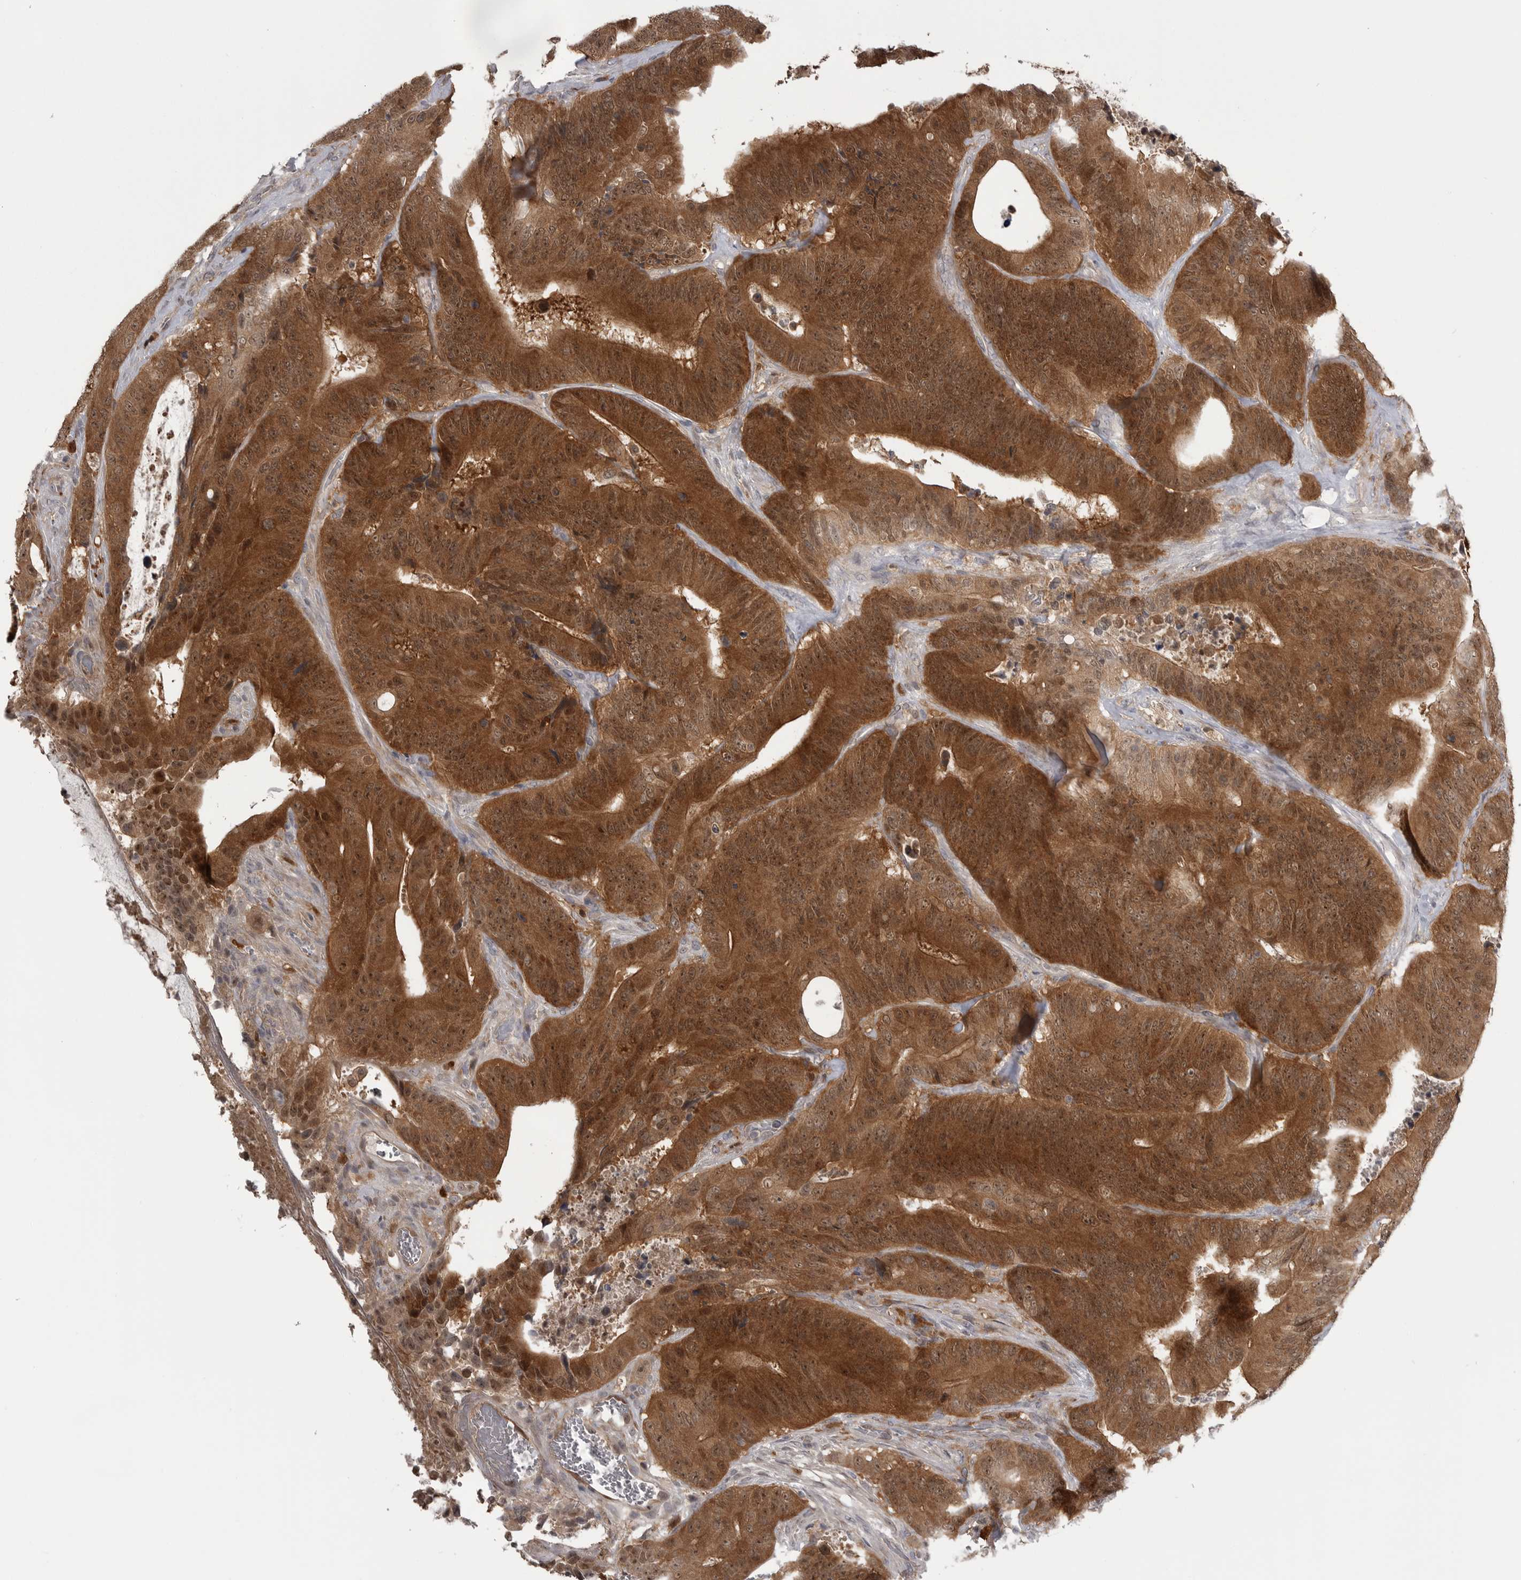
{"staining": {"intensity": "strong", "quantity": ">75%", "location": "cytoplasmic/membranous,nuclear"}, "tissue": "colorectal cancer", "cell_type": "Tumor cells", "image_type": "cancer", "snomed": [{"axis": "morphology", "description": "Adenocarcinoma, NOS"}, {"axis": "topography", "description": "Colon"}], "caption": "Tumor cells reveal high levels of strong cytoplasmic/membranous and nuclear expression in approximately >75% of cells in colorectal cancer.", "gene": "MAPK13", "patient": {"sex": "male", "age": 83}}